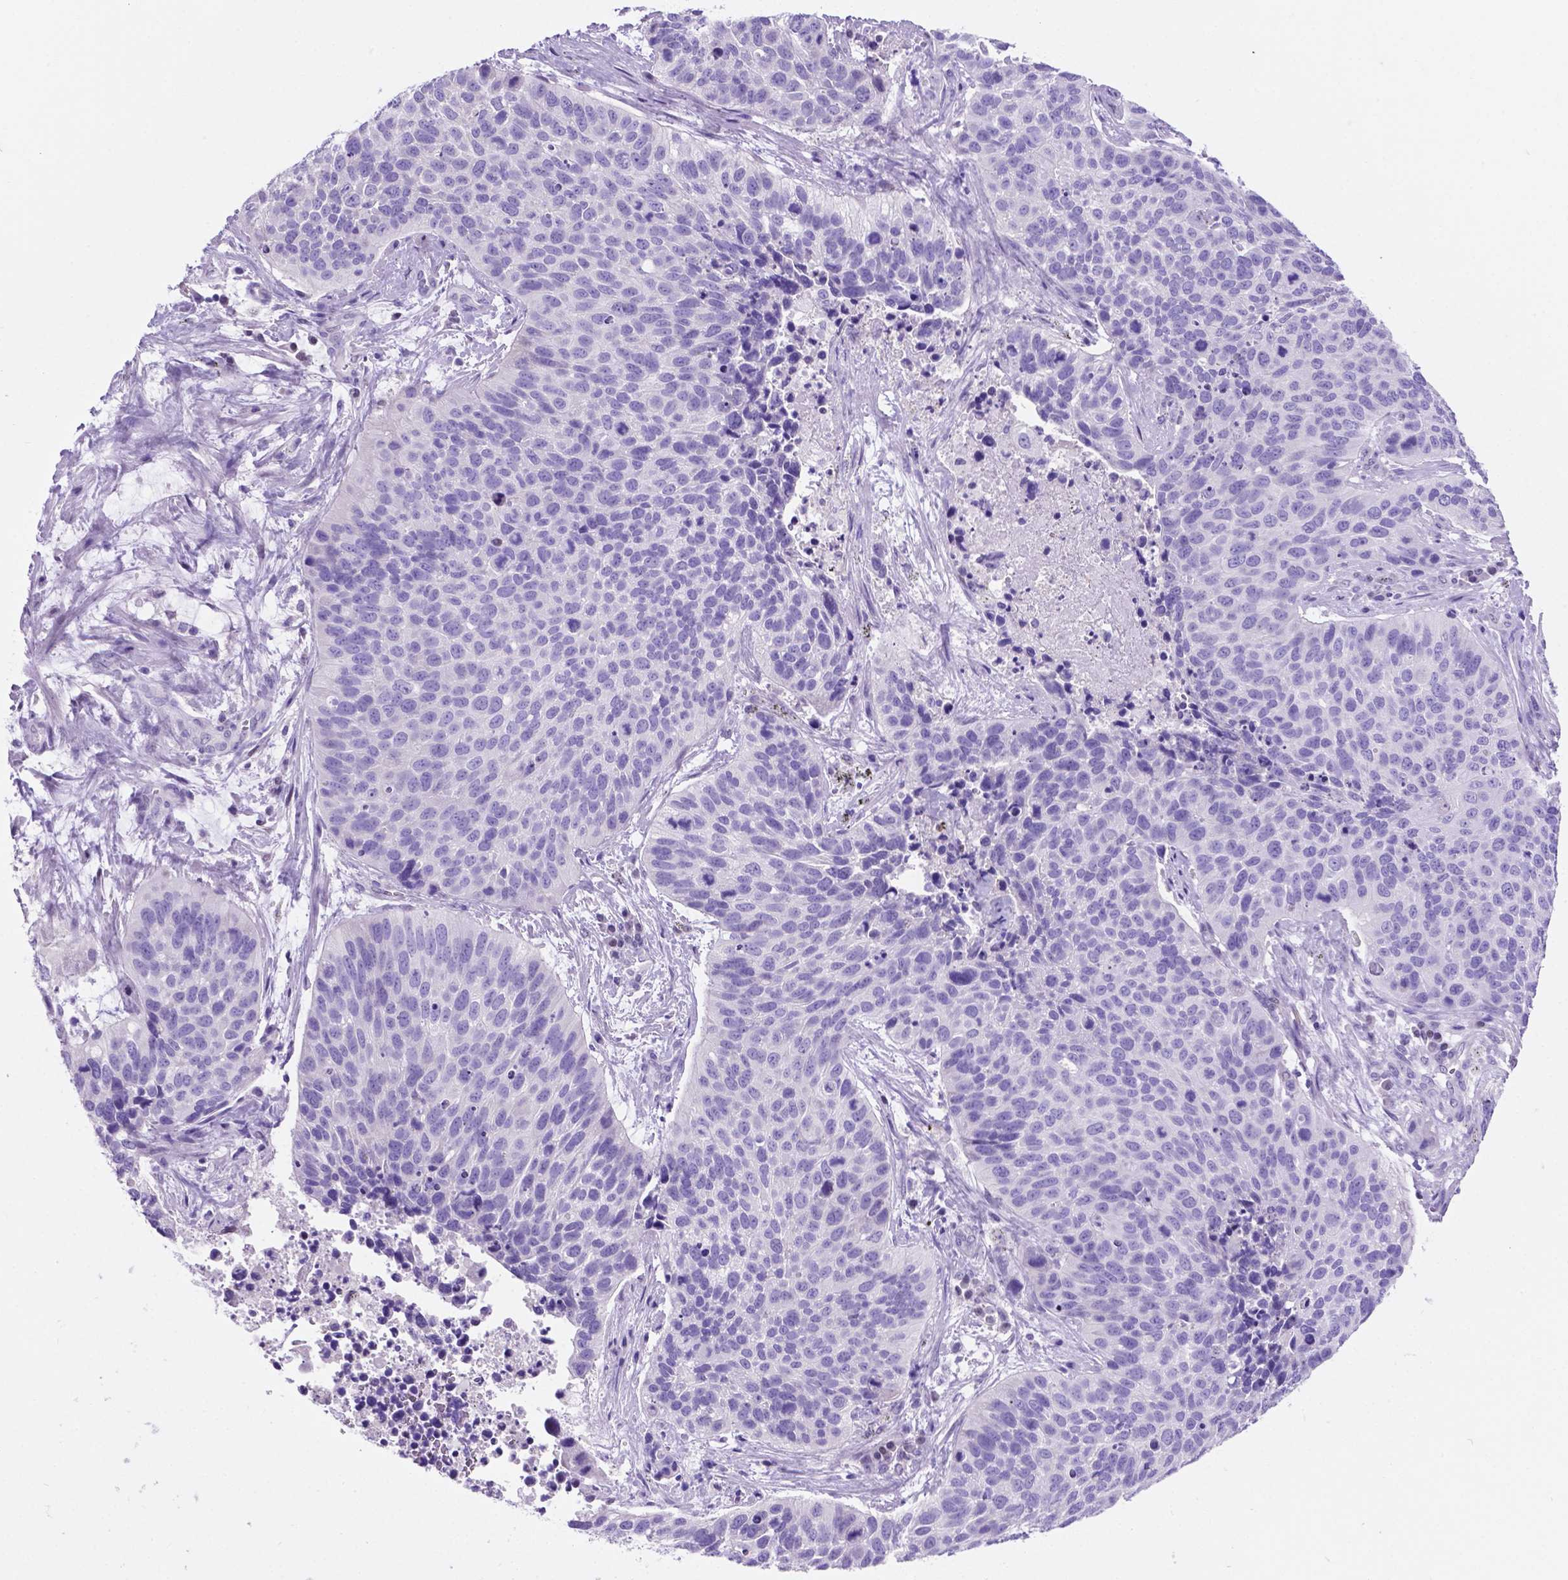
{"staining": {"intensity": "negative", "quantity": "none", "location": "none"}, "tissue": "lung cancer", "cell_type": "Tumor cells", "image_type": "cancer", "snomed": [{"axis": "morphology", "description": "Squamous cell carcinoma, NOS"}, {"axis": "topography", "description": "Lung"}], "caption": "An IHC micrograph of lung cancer is shown. There is no staining in tumor cells of lung cancer.", "gene": "TMEM210", "patient": {"sex": "male", "age": 62}}